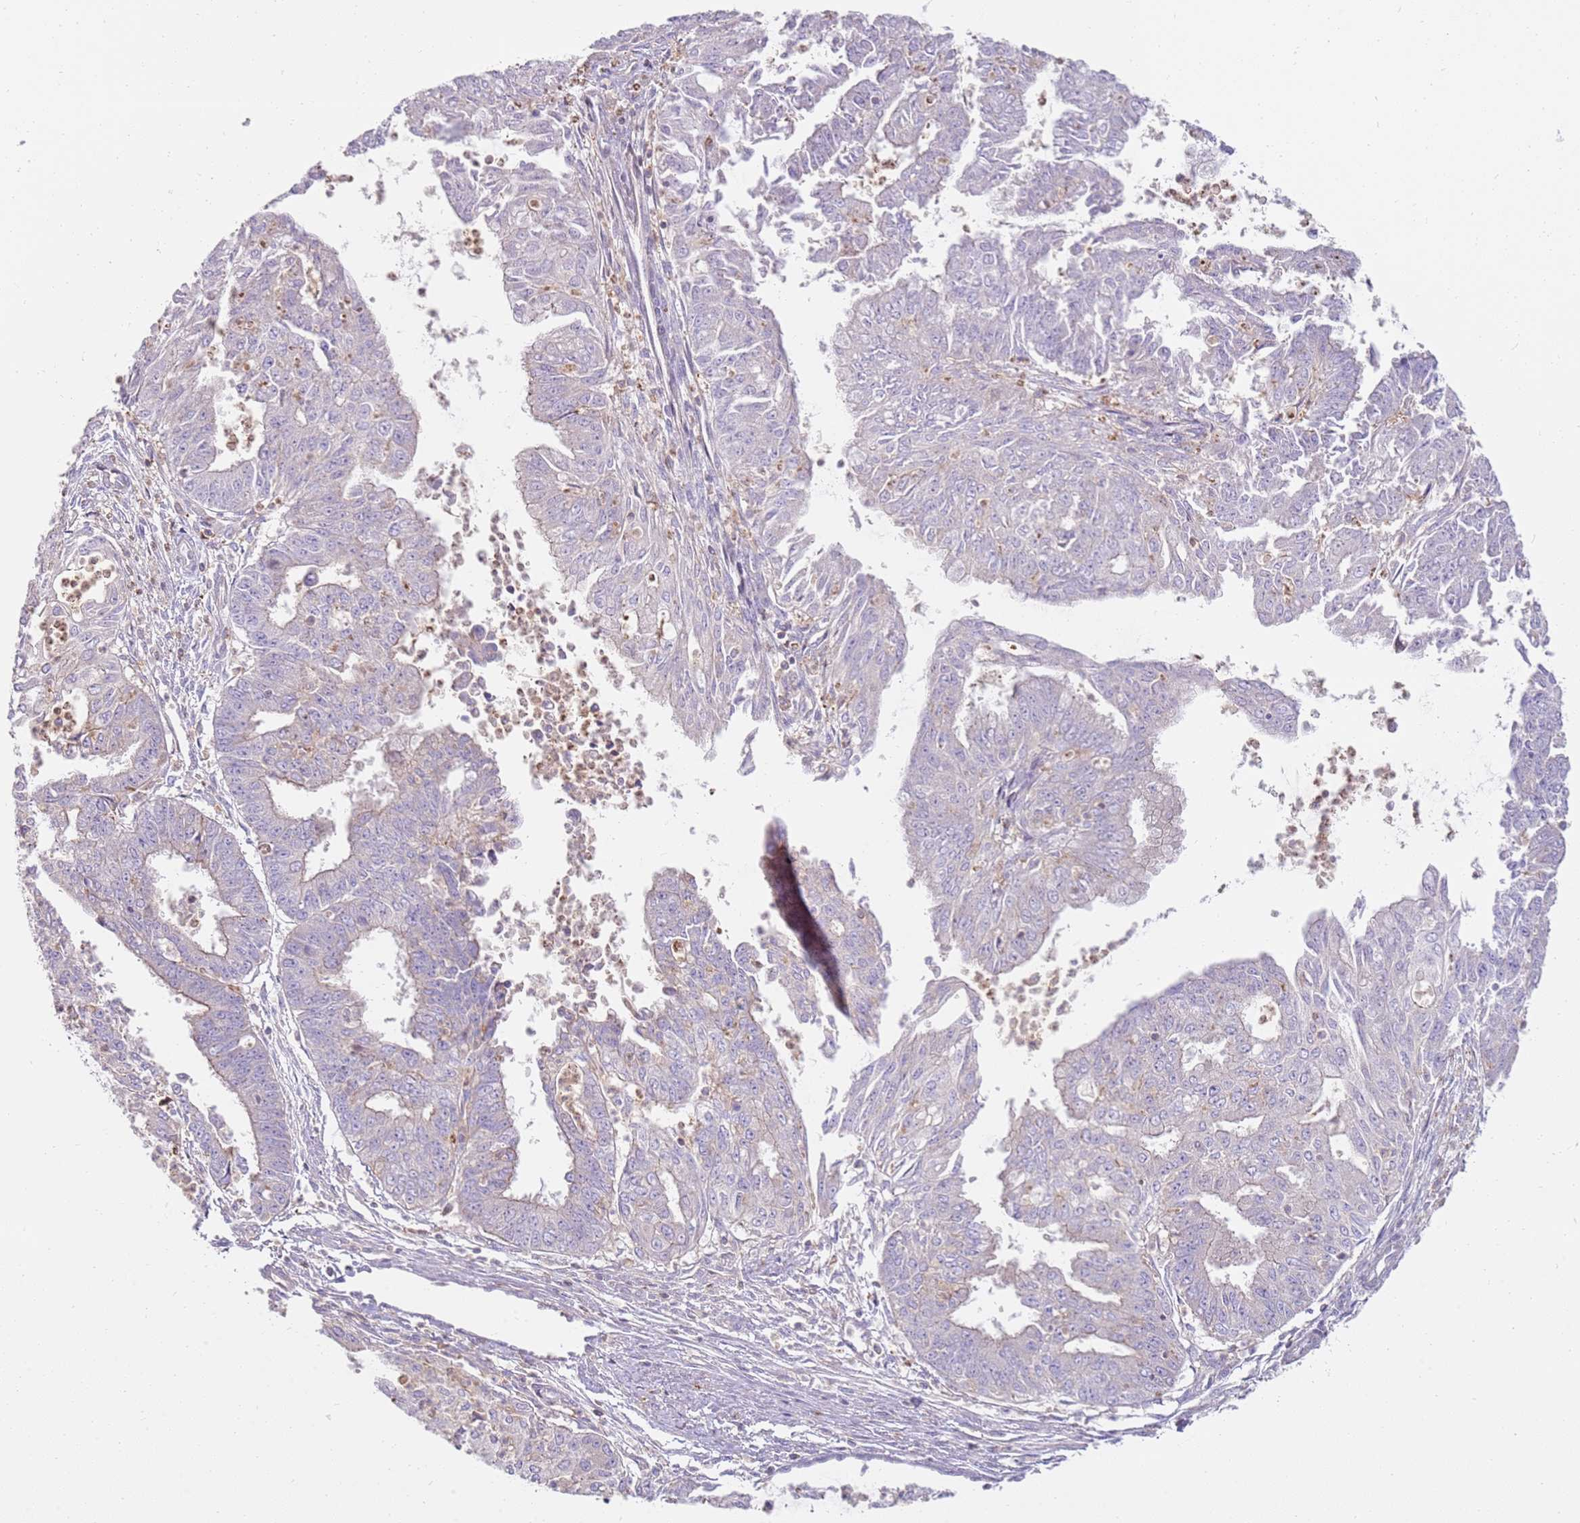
{"staining": {"intensity": "weak", "quantity": "<25%", "location": "cytoplasmic/membranous"}, "tissue": "endometrial cancer", "cell_type": "Tumor cells", "image_type": "cancer", "snomed": [{"axis": "morphology", "description": "Adenocarcinoma, NOS"}, {"axis": "topography", "description": "Endometrium"}], "caption": "An immunohistochemistry (IHC) photomicrograph of endometrial cancer (adenocarcinoma) is shown. There is no staining in tumor cells of endometrial cancer (adenocarcinoma). (DAB IHC with hematoxylin counter stain).", "gene": "FPR1", "patient": {"sex": "female", "age": 73}}